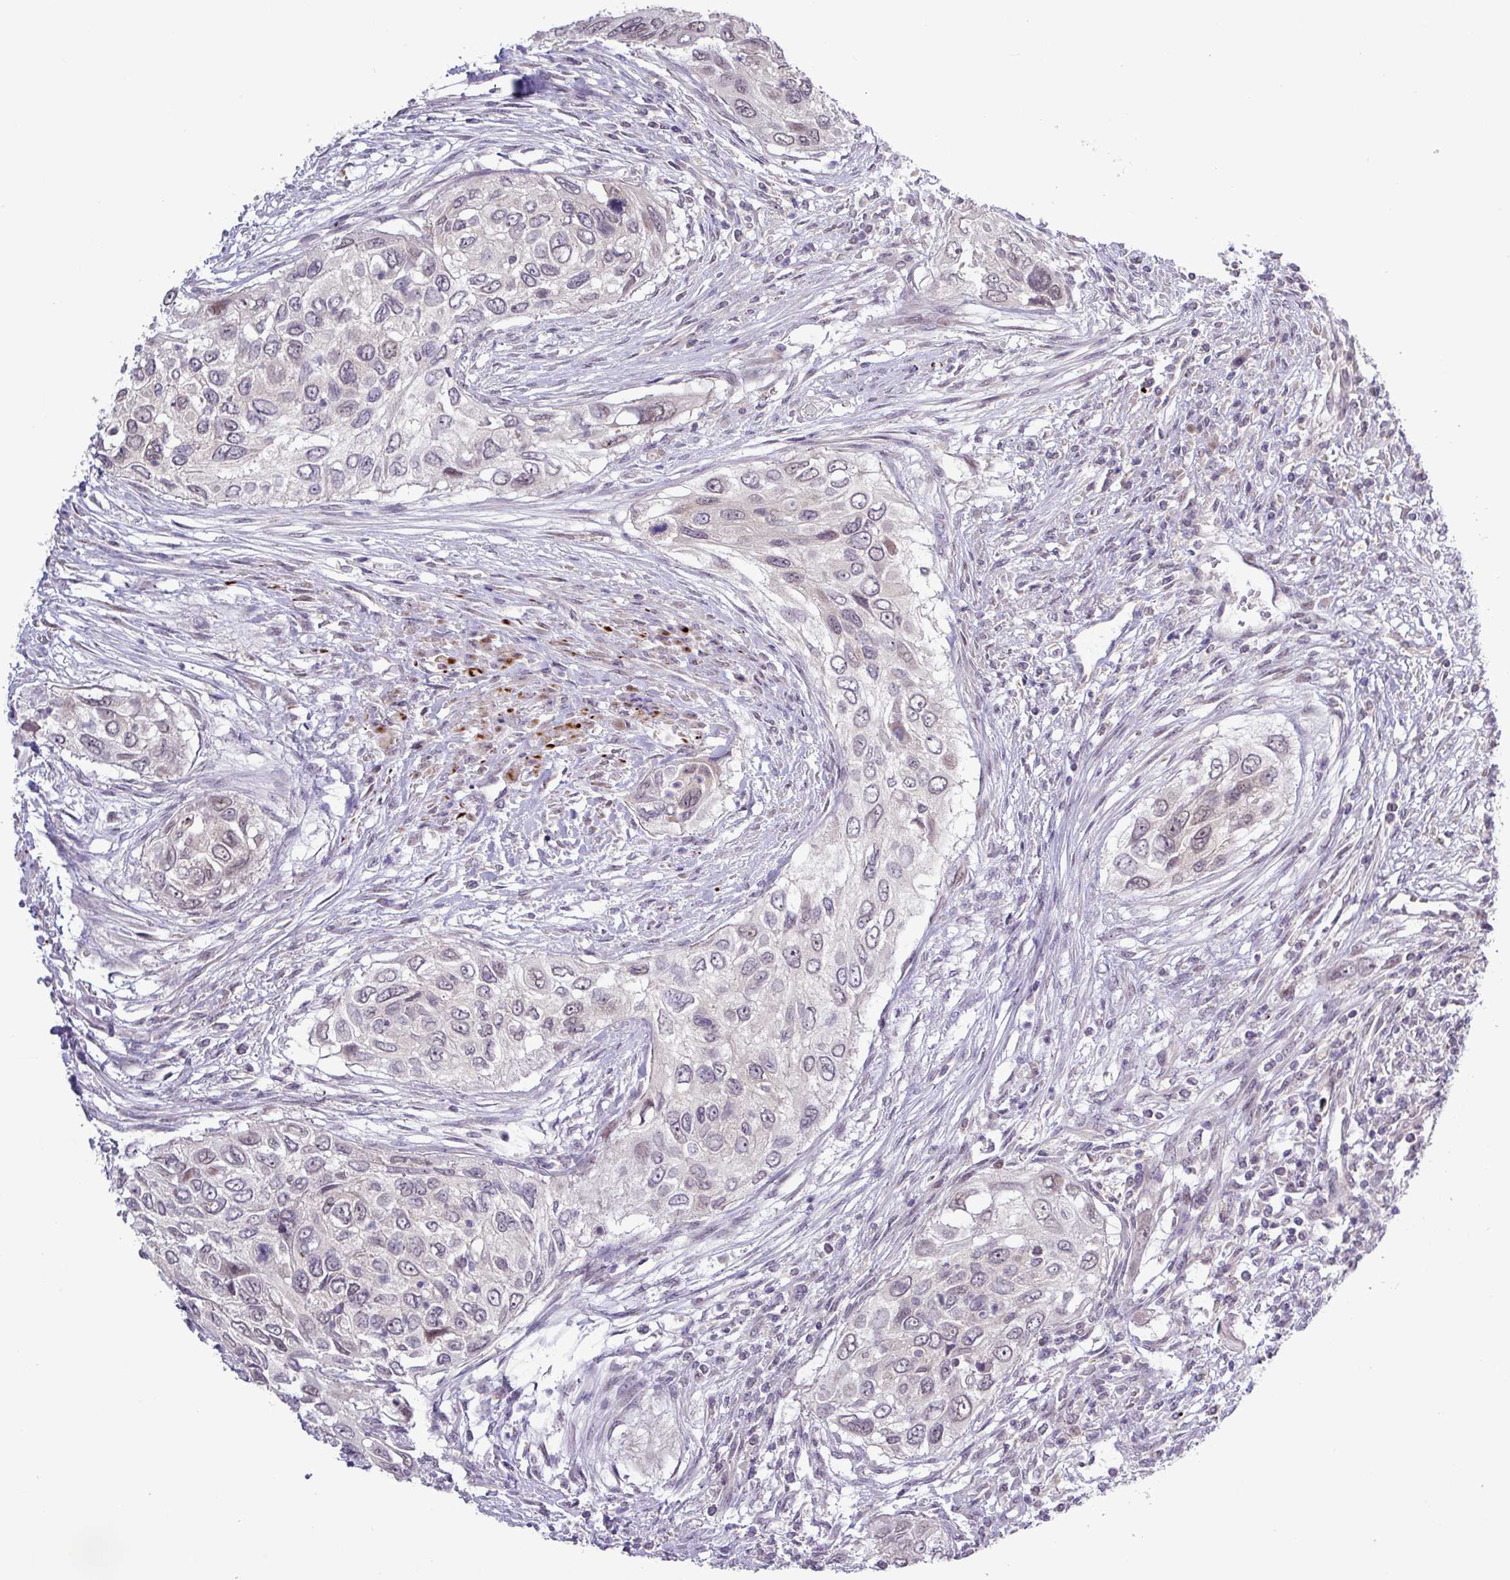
{"staining": {"intensity": "negative", "quantity": "none", "location": "none"}, "tissue": "urothelial cancer", "cell_type": "Tumor cells", "image_type": "cancer", "snomed": [{"axis": "morphology", "description": "Urothelial carcinoma, High grade"}, {"axis": "topography", "description": "Urinary bladder"}], "caption": "An immunohistochemistry photomicrograph of high-grade urothelial carcinoma is shown. There is no staining in tumor cells of high-grade urothelial carcinoma.", "gene": "RIPPLY1", "patient": {"sex": "female", "age": 60}}